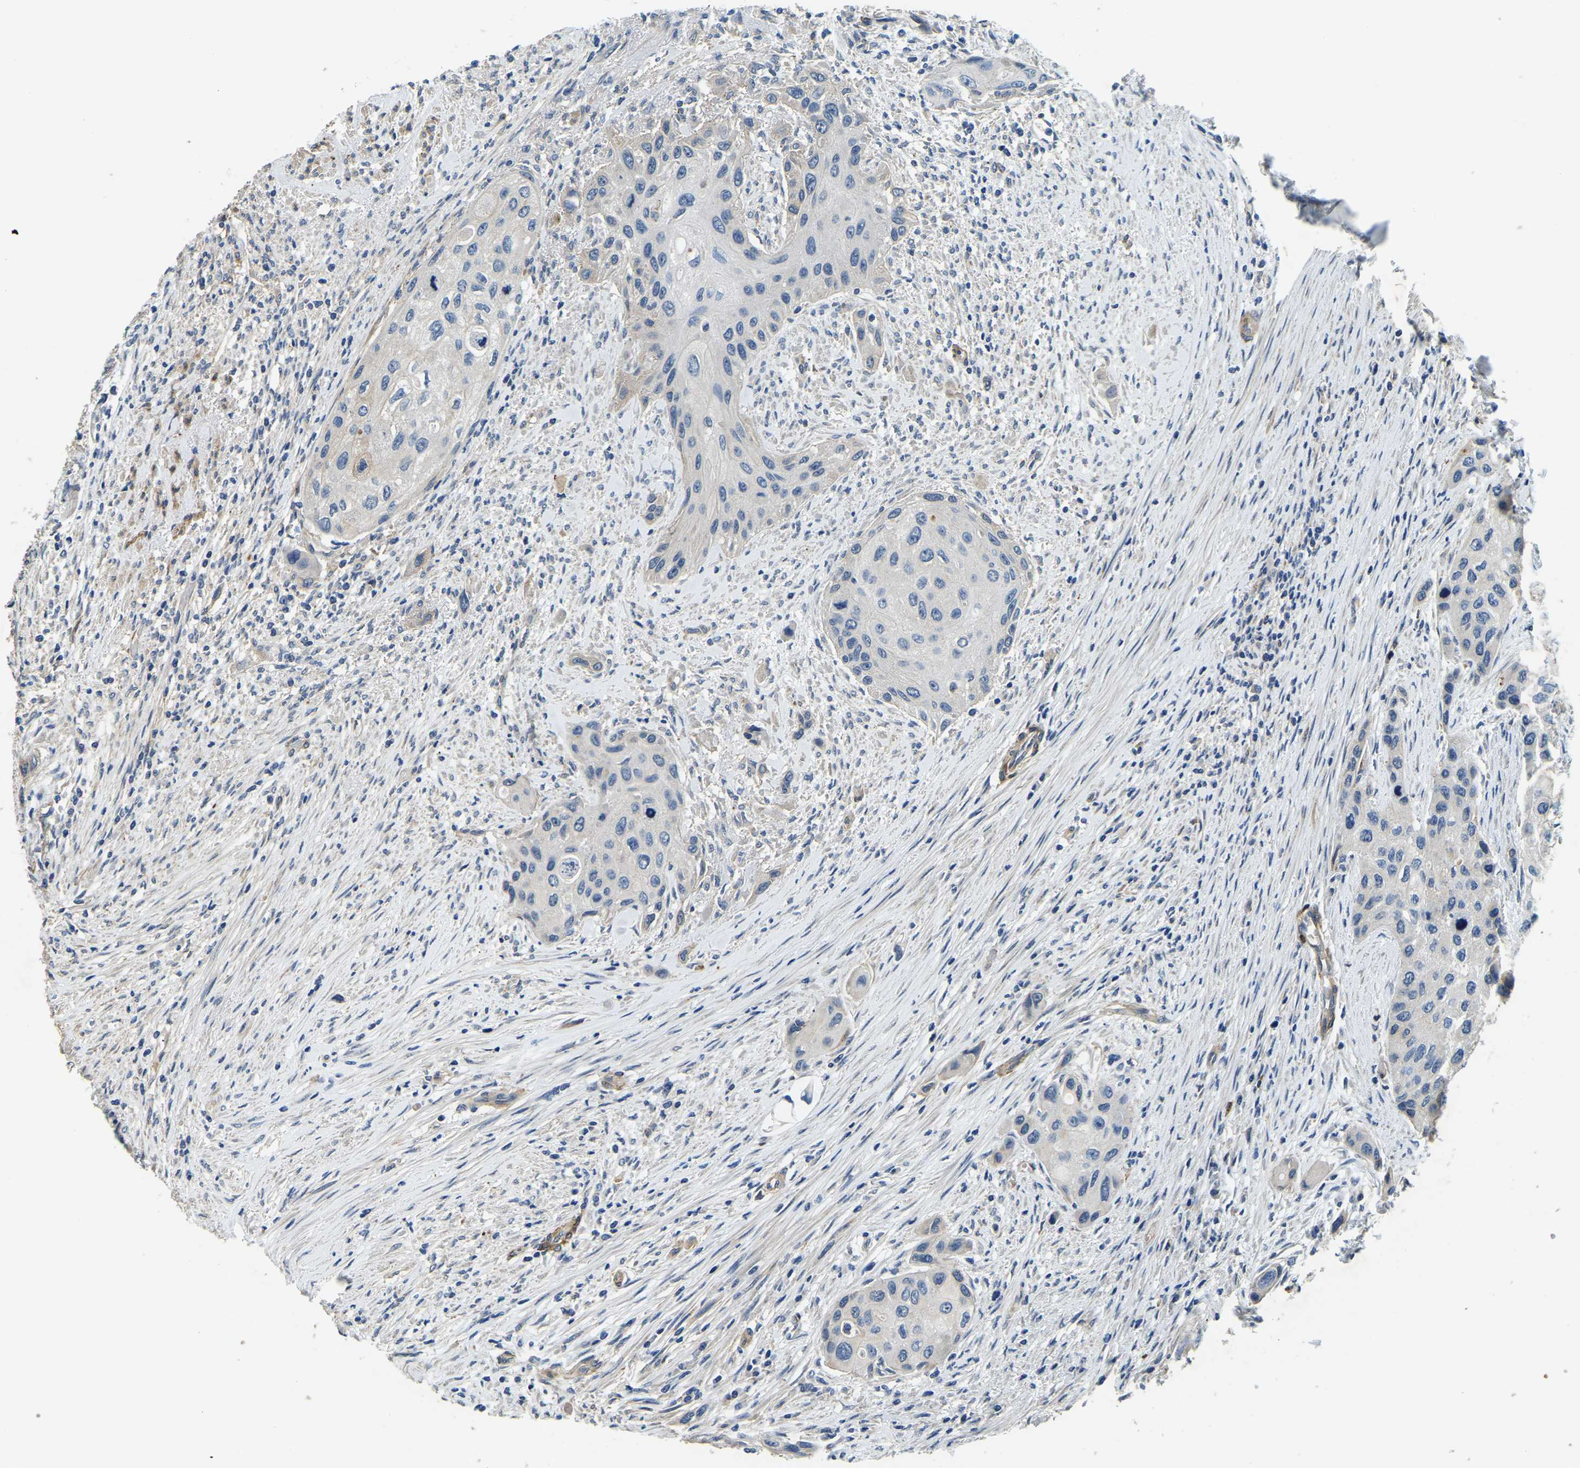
{"staining": {"intensity": "negative", "quantity": "none", "location": "none"}, "tissue": "urothelial cancer", "cell_type": "Tumor cells", "image_type": "cancer", "snomed": [{"axis": "morphology", "description": "Urothelial carcinoma, High grade"}, {"axis": "topography", "description": "Urinary bladder"}], "caption": "This is an IHC image of urothelial carcinoma (high-grade). There is no positivity in tumor cells.", "gene": "RNF39", "patient": {"sex": "female", "age": 56}}